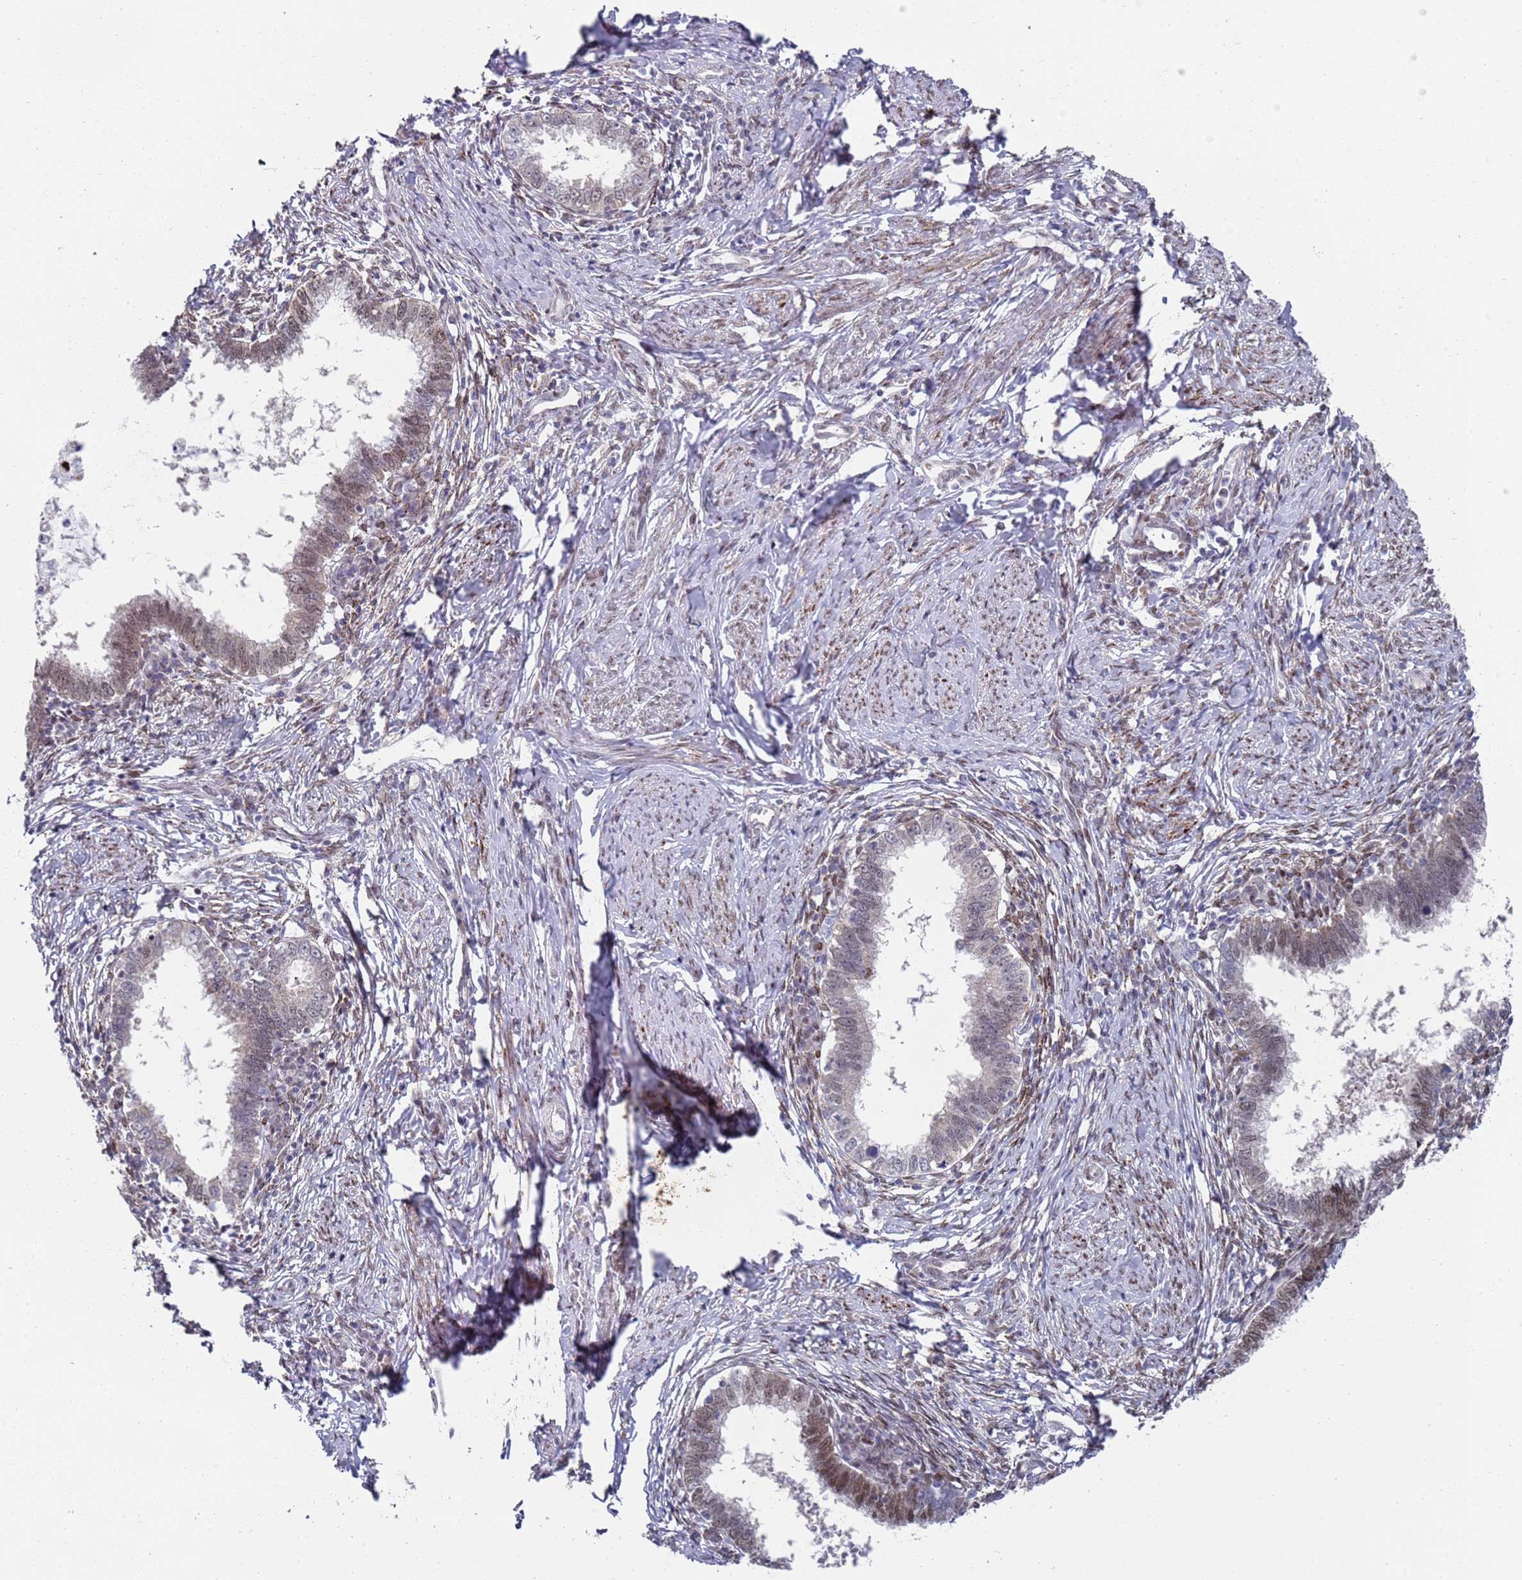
{"staining": {"intensity": "weak", "quantity": ">75%", "location": "nuclear"}, "tissue": "cervical cancer", "cell_type": "Tumor cells", "image_type": "cancer", "snomed": [{"axis": "morphology", "description": "Adenocarcinoma, NOS"}, {"axis": "topography", "description": "Cervix"}], "caption": "IHC (DAB) staining of human cervical adenocarcinoma shows weak nuclear protein staining in approximately >75% of tumor cells.", "gene": "COPS6", "patient": {"sex": "female", "age": 36}}